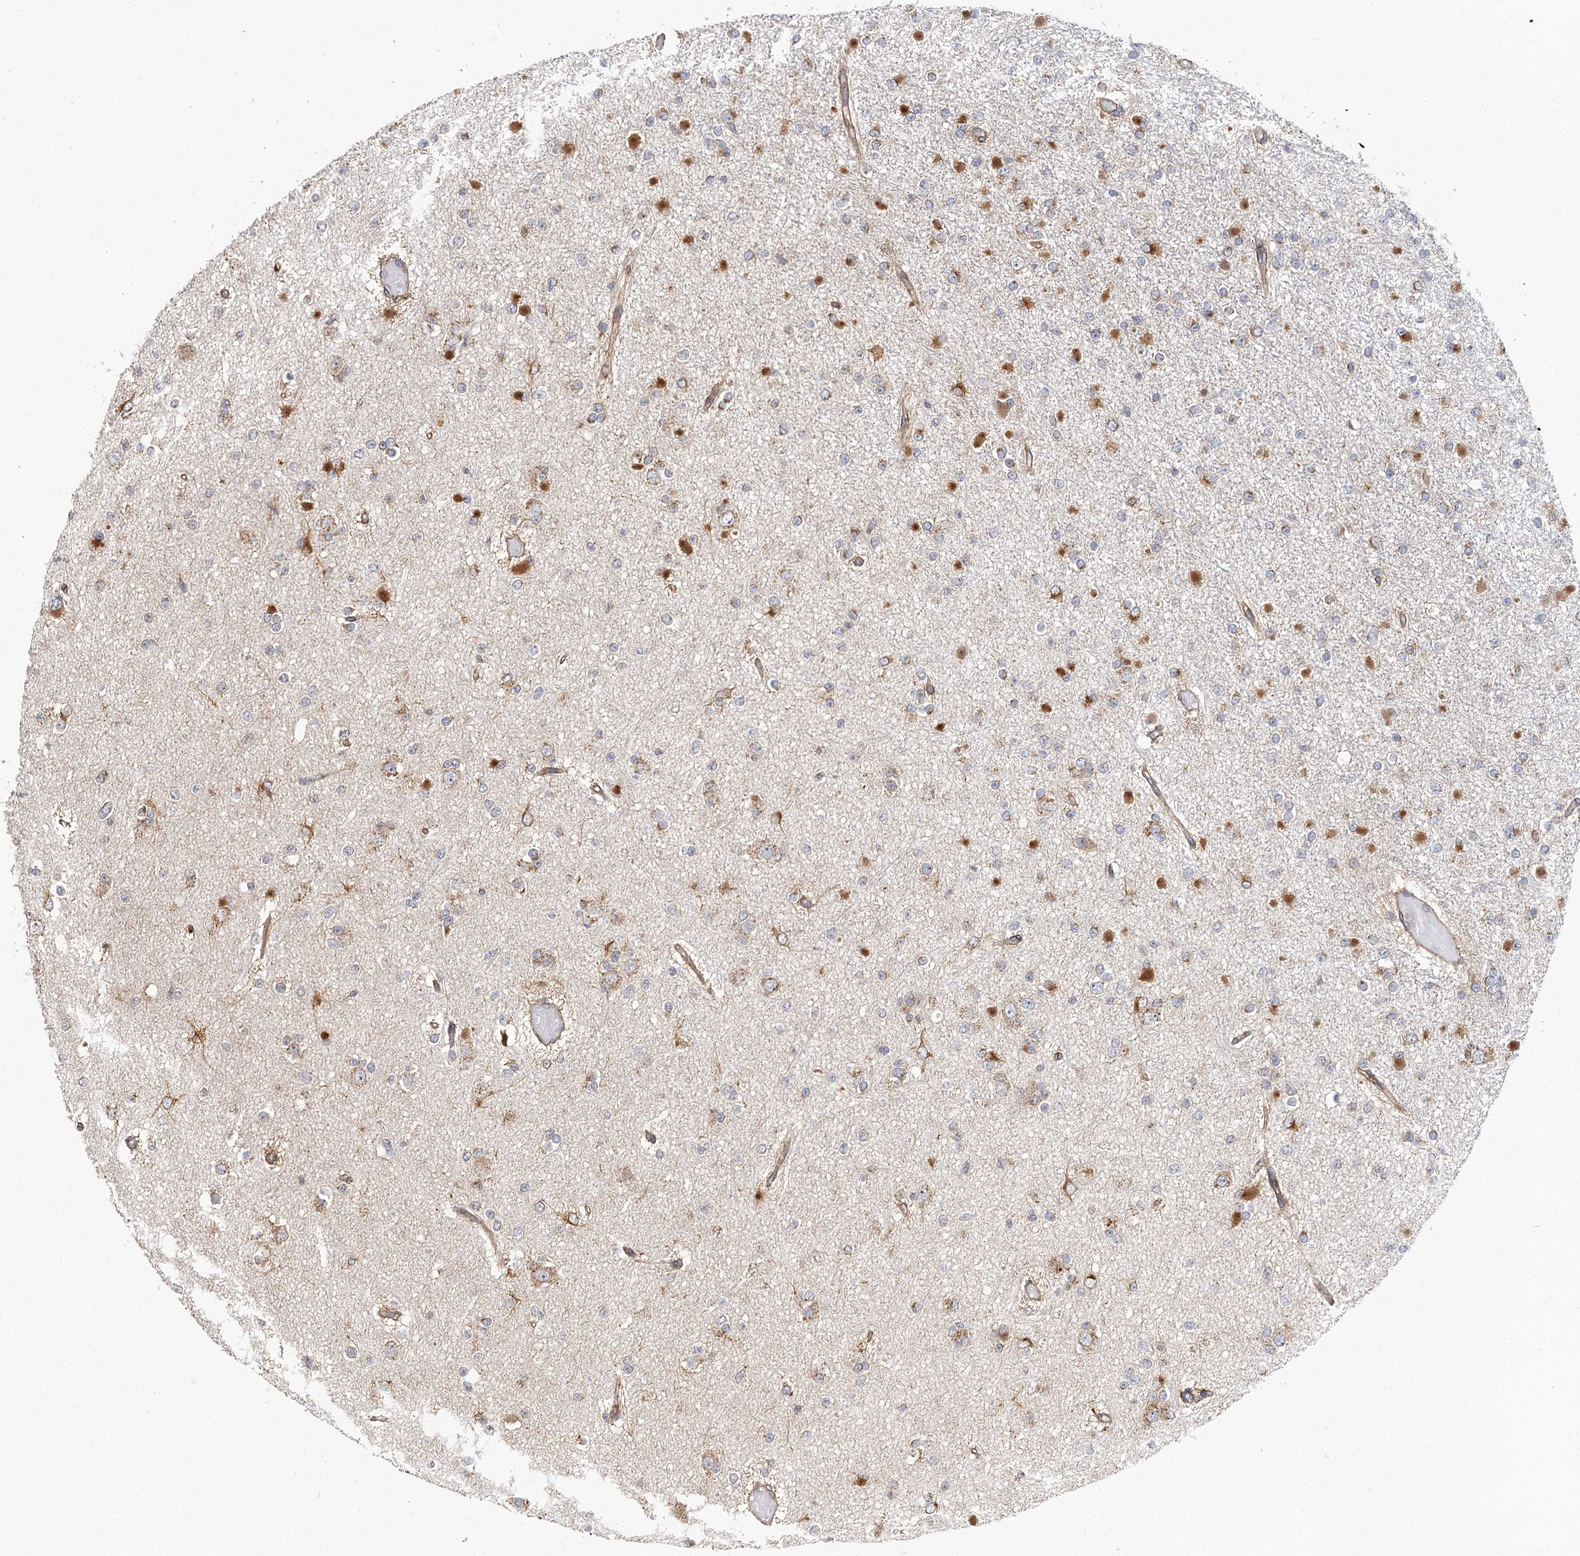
{"staining": {"intensity": "strong", "quantity": "<25%", "location": "cytoplasmic/membranous,nuclear"}, "tissue": "glioma", "cell_type": "Tumor cells", "image_type": "cancer", "snomed": [{"axis": "morphology", "description": "Glioma, malignant, Low grade"}, {"axis": "topography", "description": "Brain"}], "caption": "Immunohistochemical staining of human low-grade glioma (malignant) reveals strong cytoplasmic/membranous and nuclear protein expression in approximately <25% of tumor cells.", "gene": "PPIP5K2", "patient": {"sex": "female", "age": 22}}